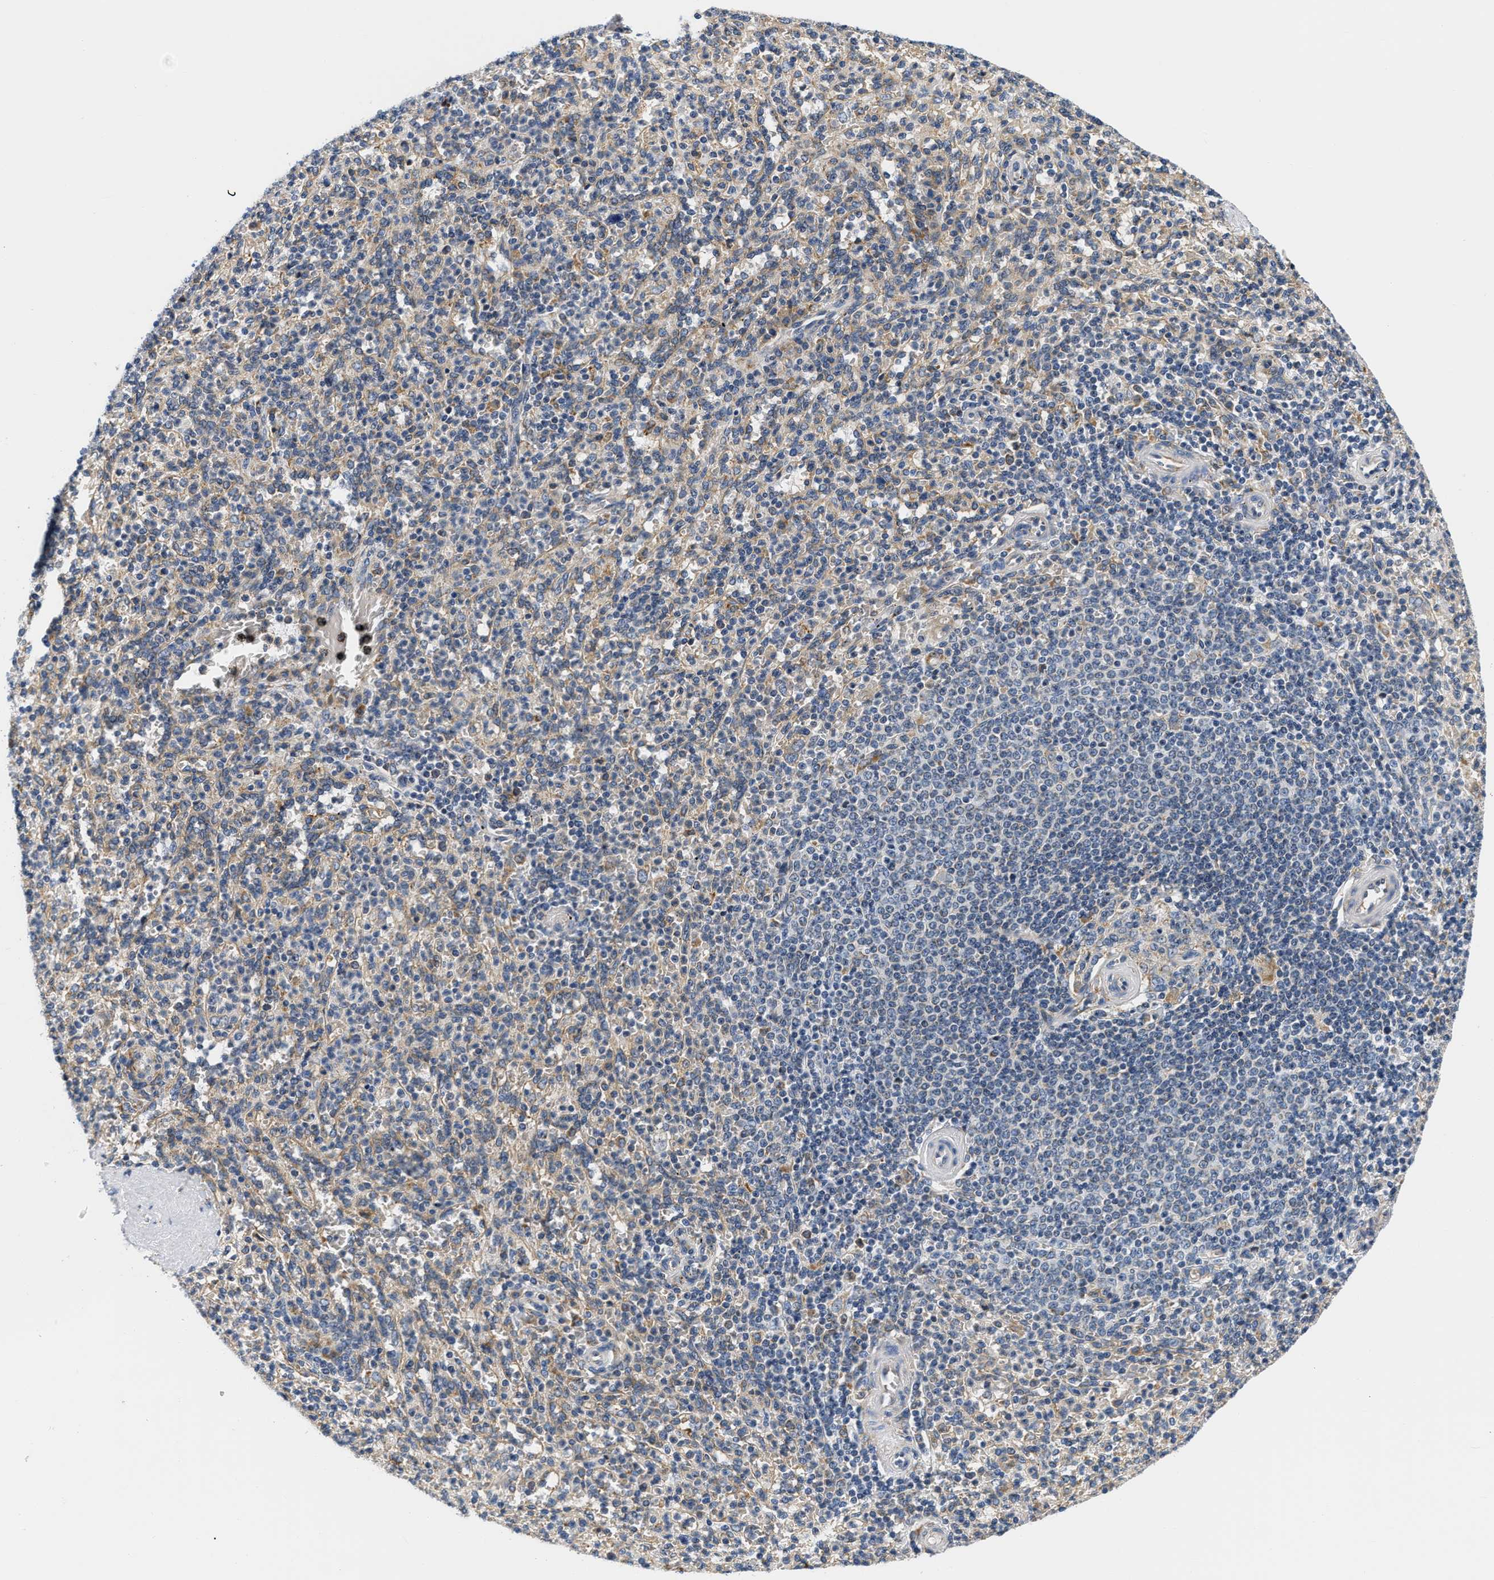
{"staining": {"intensity": "weak", "quantity": "25%-75%", "location": "cytoplasmic/membranous"}, "tissue": "spleen", "cell_type": "Cells in red pulp", "image_type": "normal", "snomed": [{"axis": "morphology", "description": "Normal tissue, NOS"}, {"axis": "topography", "description": "Spleen"}], "caption": "IHC of unremarkable human spleen demonstrates low levels of weak cytoplasmic/membranous expression in about 25%-75% of cells in red pulp.", "gene": "HDHD3", "patient": {"sex": "male", "age": 36}}